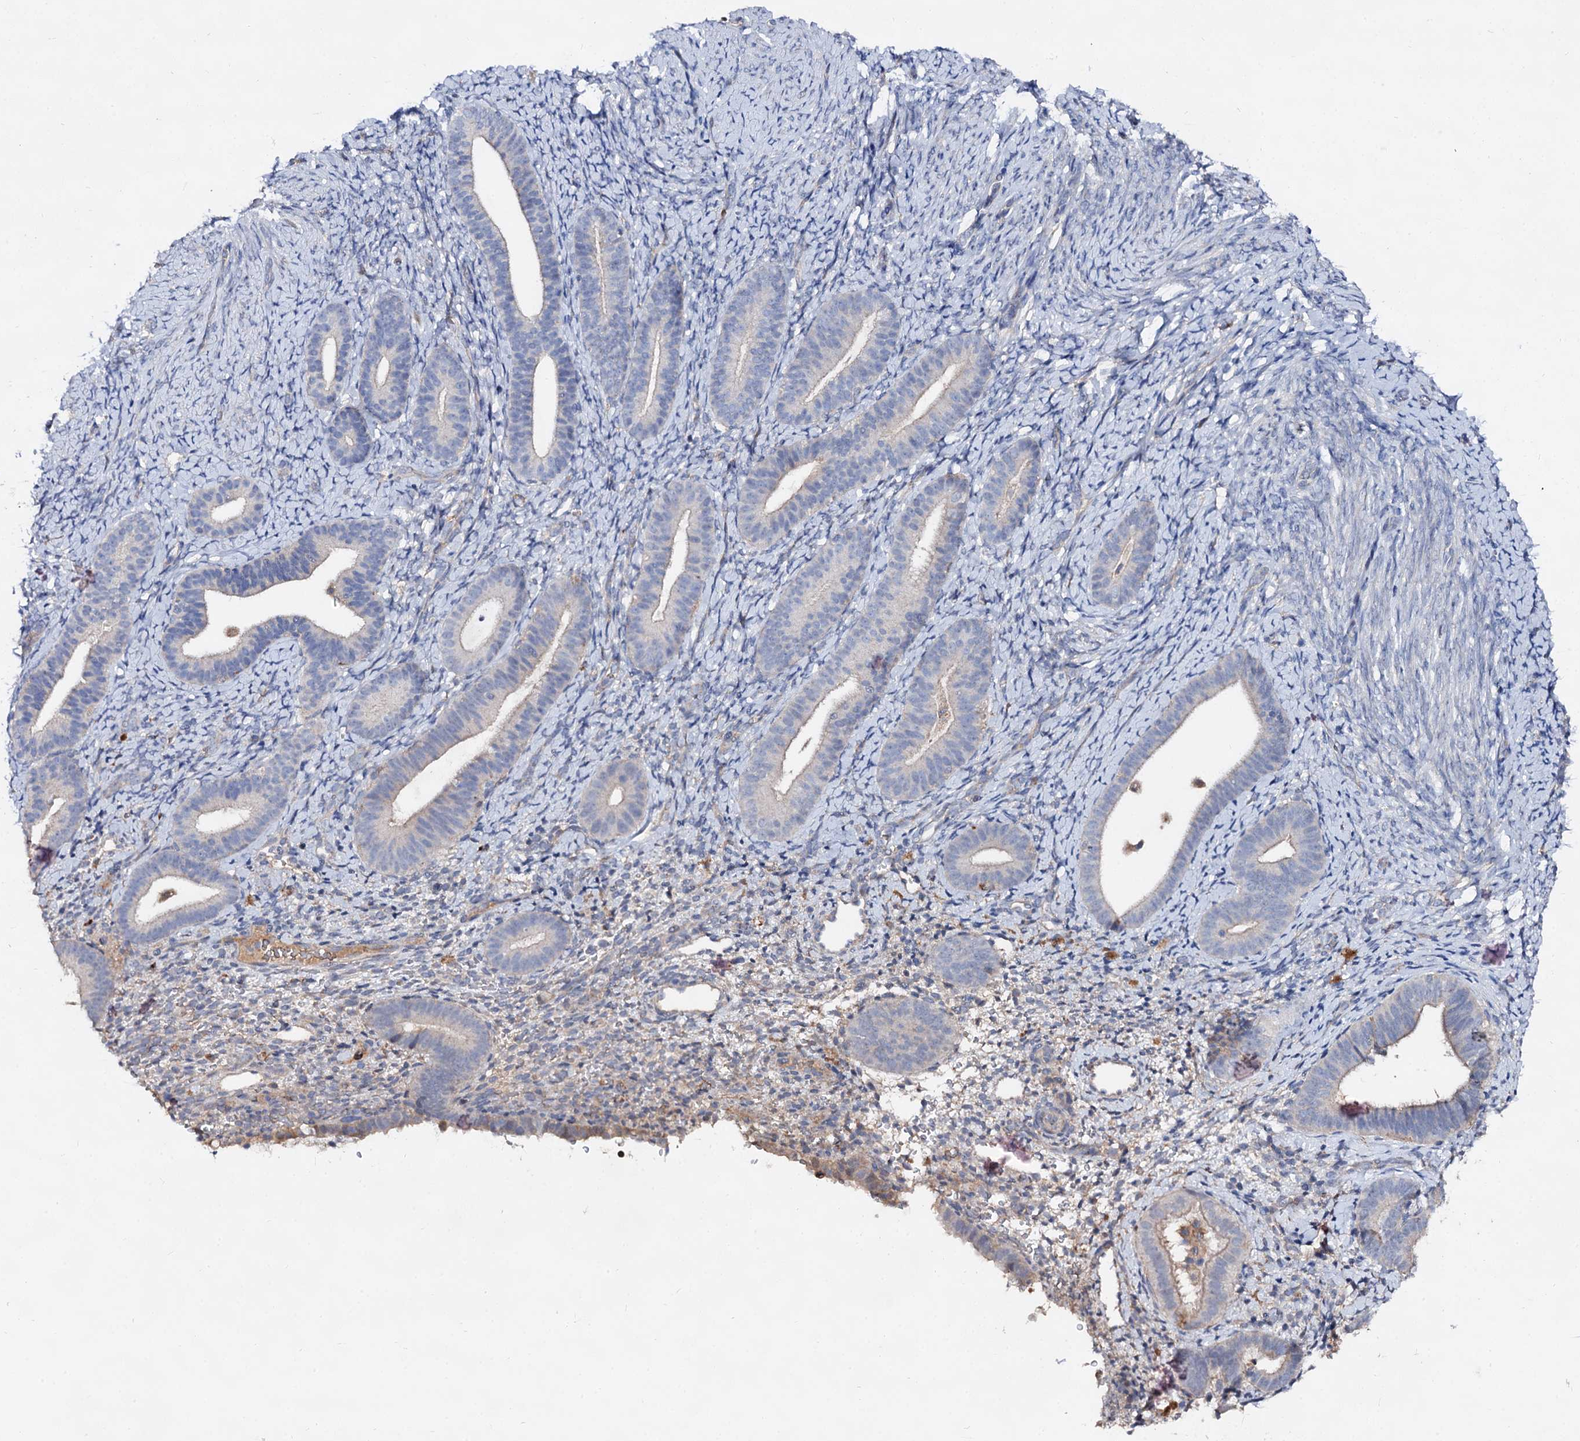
{"staining": {"intensity": "negative", "quantity": "none", "location": "none"}, "tissue": "endometrium", "cell_type": "Cells in endometrial stroma", "image_type": "normal", "snomed": [{"axis": "morphology", "description": "Normal tissue, NOS"}, {"axis": "topography", "description": "Endometrium"}], "caption": "This is an IHC image of unremarkable endometrium. There is no expression in cells in endometrial stroma.", "gene": "HVCN1", "patient": {"sex": "female", "age": 65}}